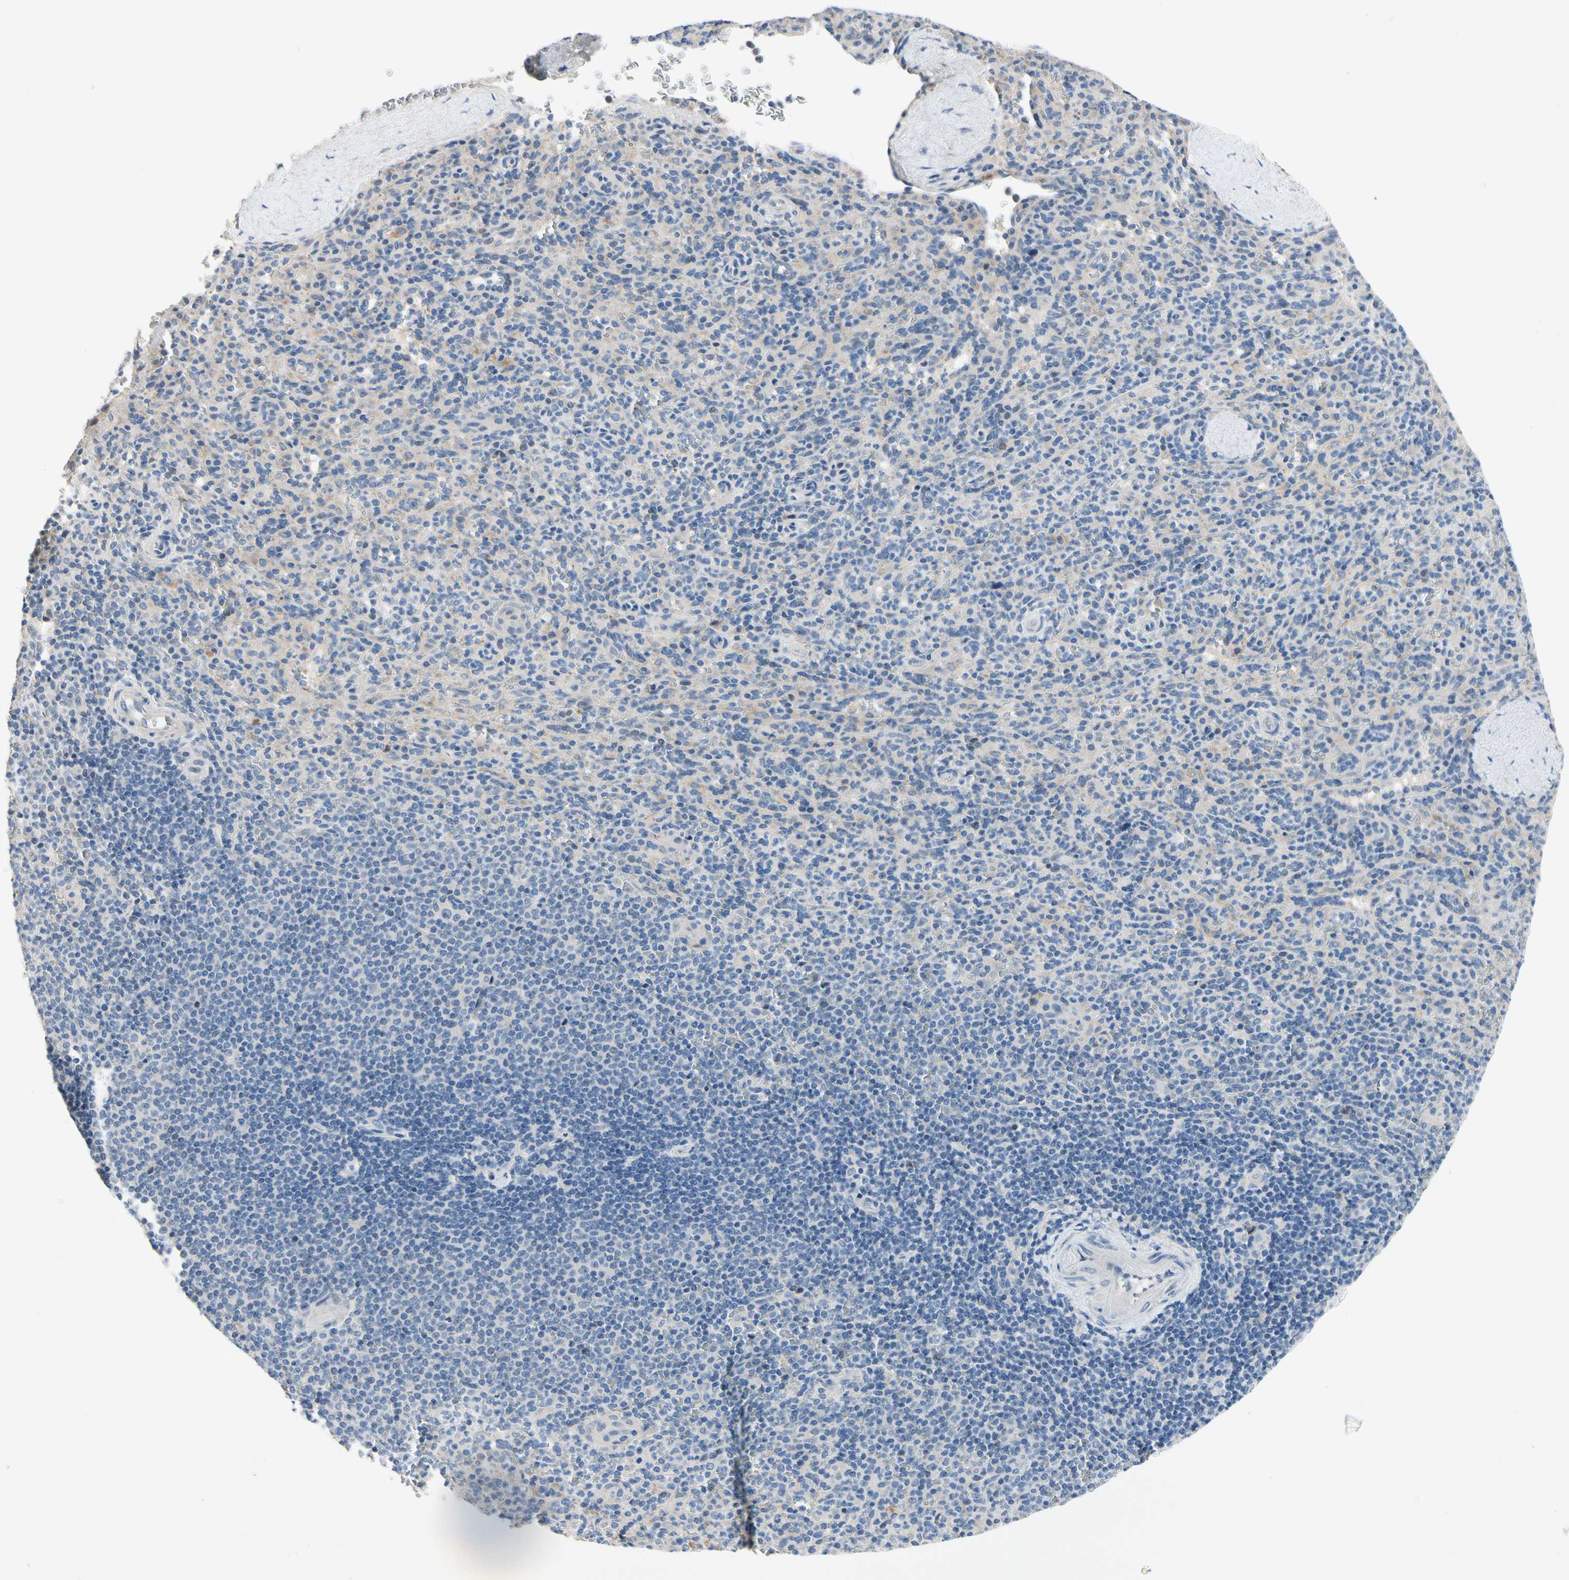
{"staining": {"intensity": "negative", "quantity": "none", "location": "none"}, "tissue": "spleen", "cell_type": "Cells in red pulp", "image_type": "normal", "snomed": [{"axis": "morphology", "description": "Normal tissue, NOS"}, {"axis": "topography", "description": "Spleen"}], "caption": "The immunohistochemistry (IHC) micrograph has no significant staining in cells in red pulp of spleen.", "gene": "GAS6", "patient": {"sex": "male", "age": 36}}